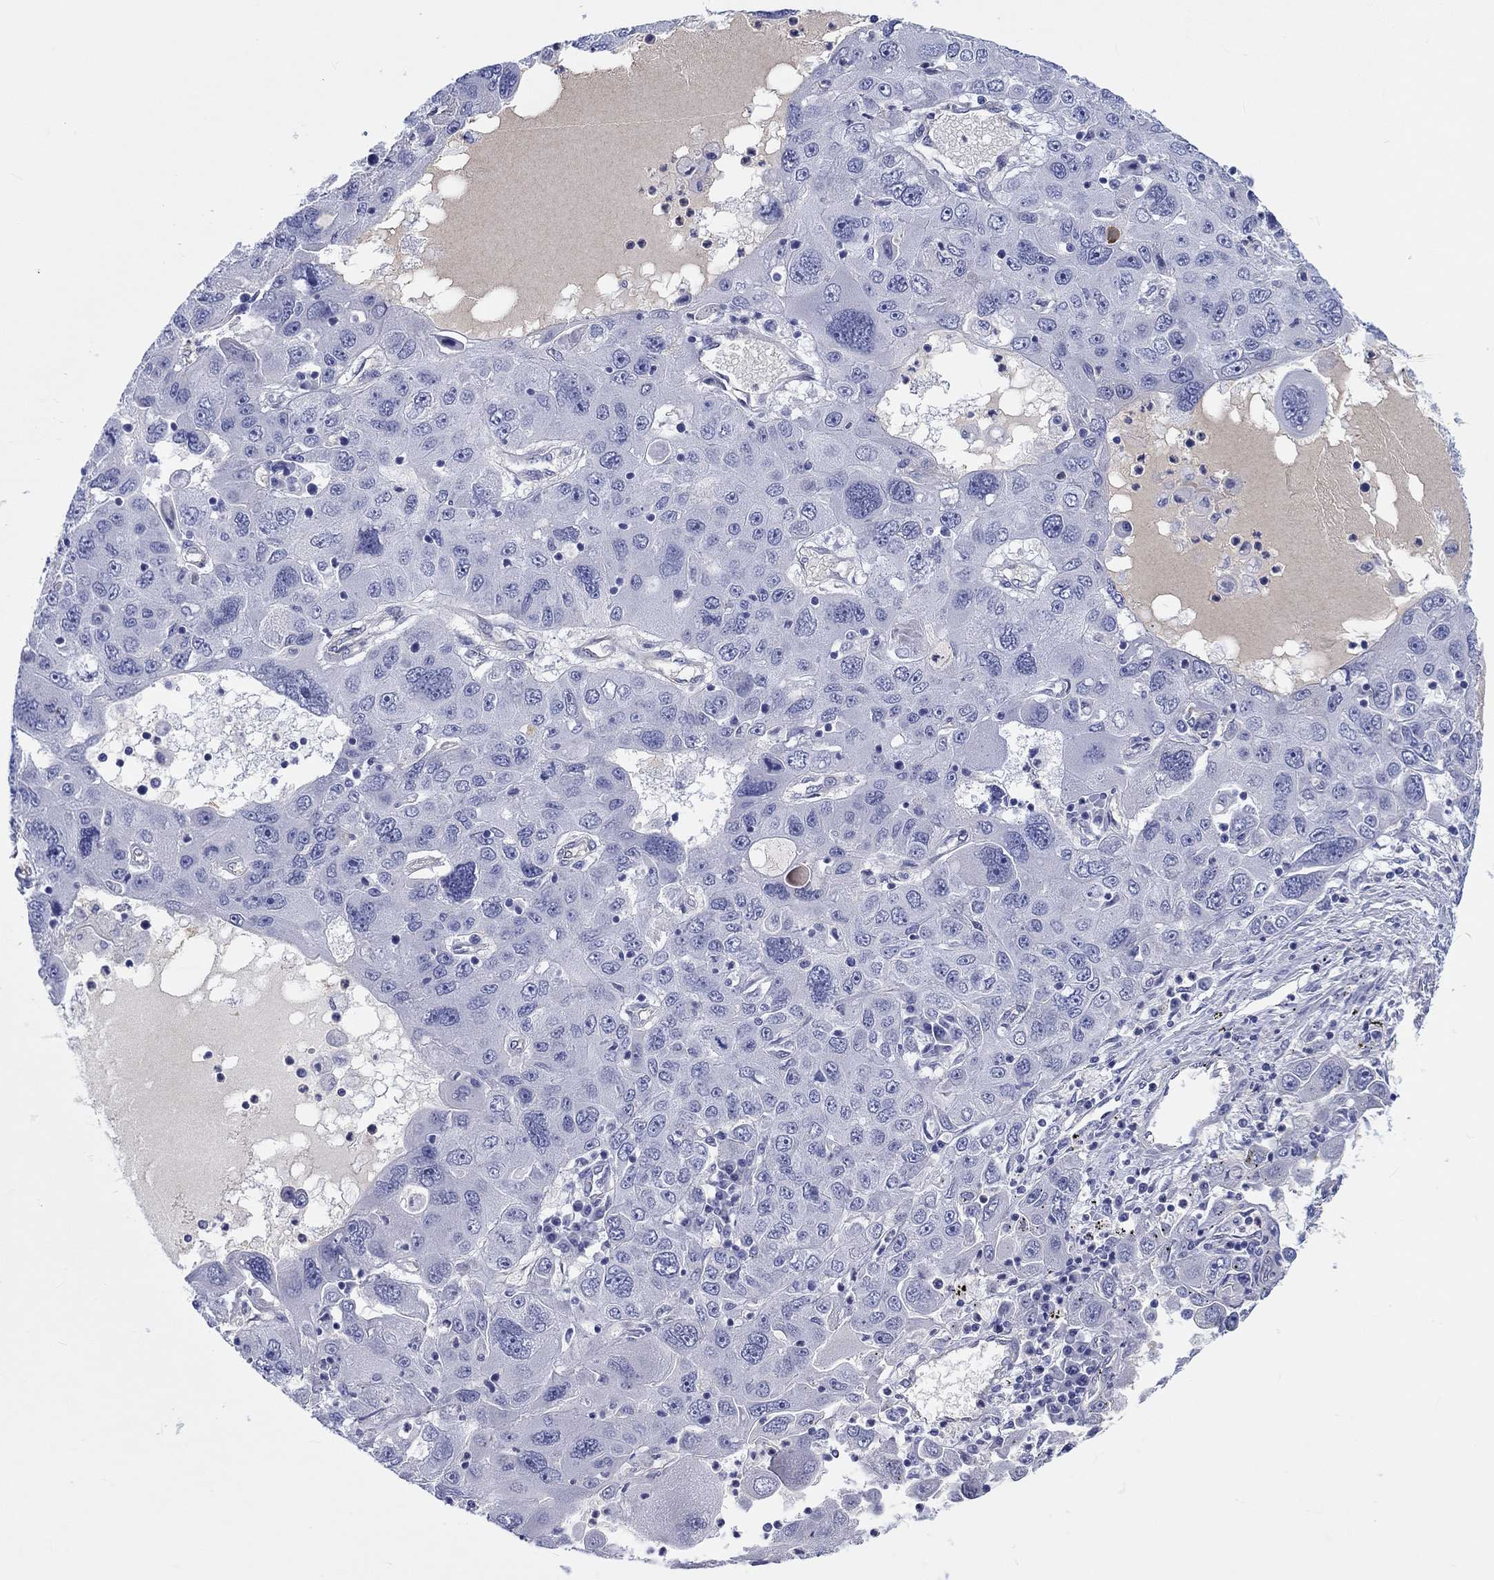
{"staining": {"intensity": "negative", "quantity": "none", "location": "none"}, "tissue": "stomach cancer", "cell_type": "Tumor cells", "image_type": "cancer", "snomed": [{"axis": "morphology", "description": "Adenocarcinoma, NOS"}, {"axis": "topography", "description": "Stomach"}], "caption": "Immunohistochemistry (IHC) photomicrograph of human stomach cancer stained for a protein (brown), which exhibits no staining in tumor cells.", "gene": "CDY2B", "patient": {"sex": "male", "age": 56}}